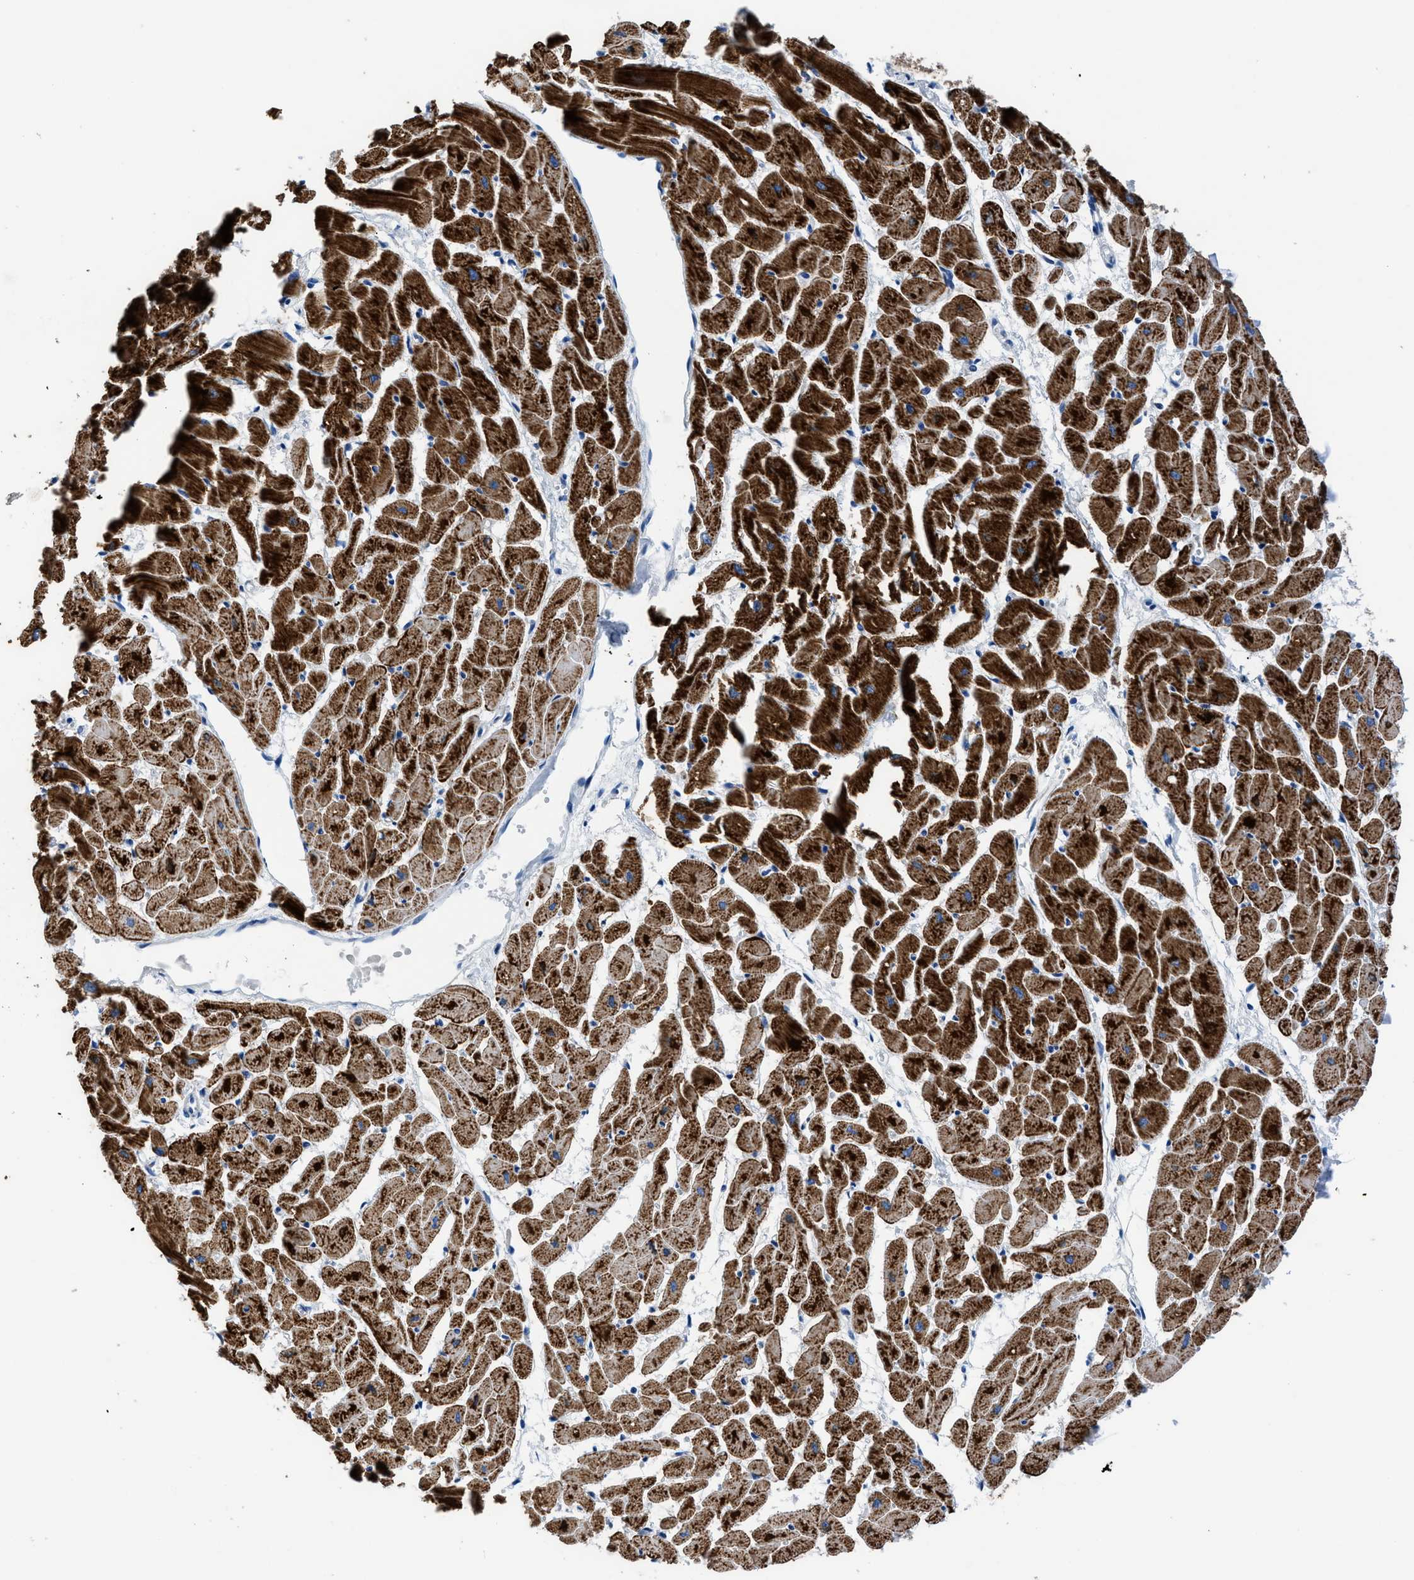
{"staining": {"intensity": "strong", "quantity": ">75%", "location": "cytoplasmic/membranous"}, "tissue": "heart muscle", "cell_type": "Cardiomyocytes", "image_type": "normal", "snomed": [{"axis": "morphology", "description": "Normal tissue, NOS"}, {"axis": "topography", "description": "Heart"}], "caption": "The image displays staining of unremarkable heart muscle, revealing strong cytoplasmic/membranous protein positivity (brown color) within cardiomyocytes.", "gene": "ZDHHC3", "patient": {"sex": "female", "age": 19}}